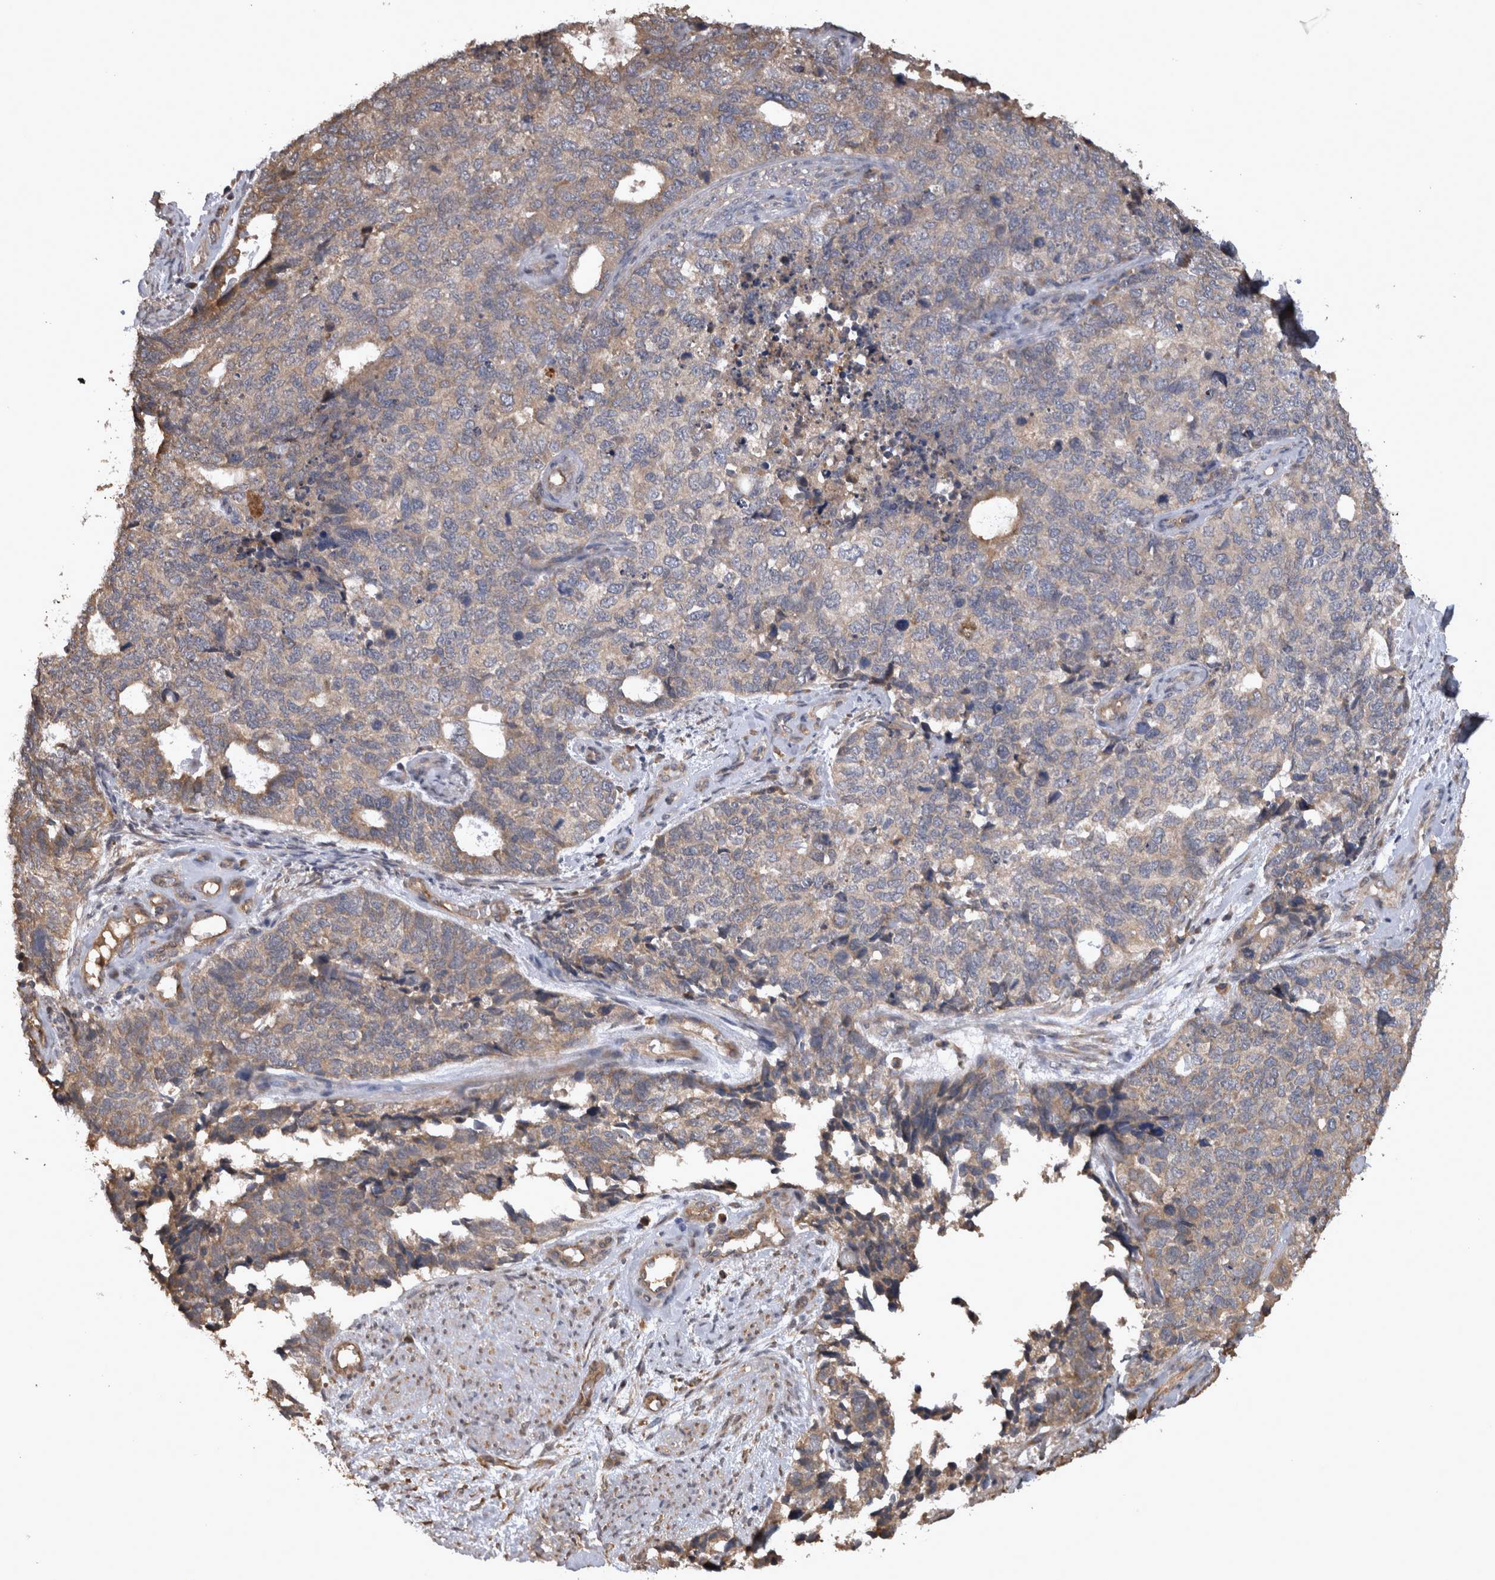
{"staining": {"intensity": "weak", "quantity": "<25%", "location": "cytoplasmic/membranous"}, "tissue": "cervical cancer", "cell_type": "Tumor cells", "image_type": "cancer", "snomed": [{"axis": "morphology", "description": "Squamous cell carcinoma, NOS"}, {"axis": "topography", "description": "Cervix"}], "caption": "Squamous cell carcinoma (cervical) stained for a protein using immunohistochemistry exhibits no positivity tumor cells.", "gene": "TMED7", "patient": {"sex": "female", "age": 63}}